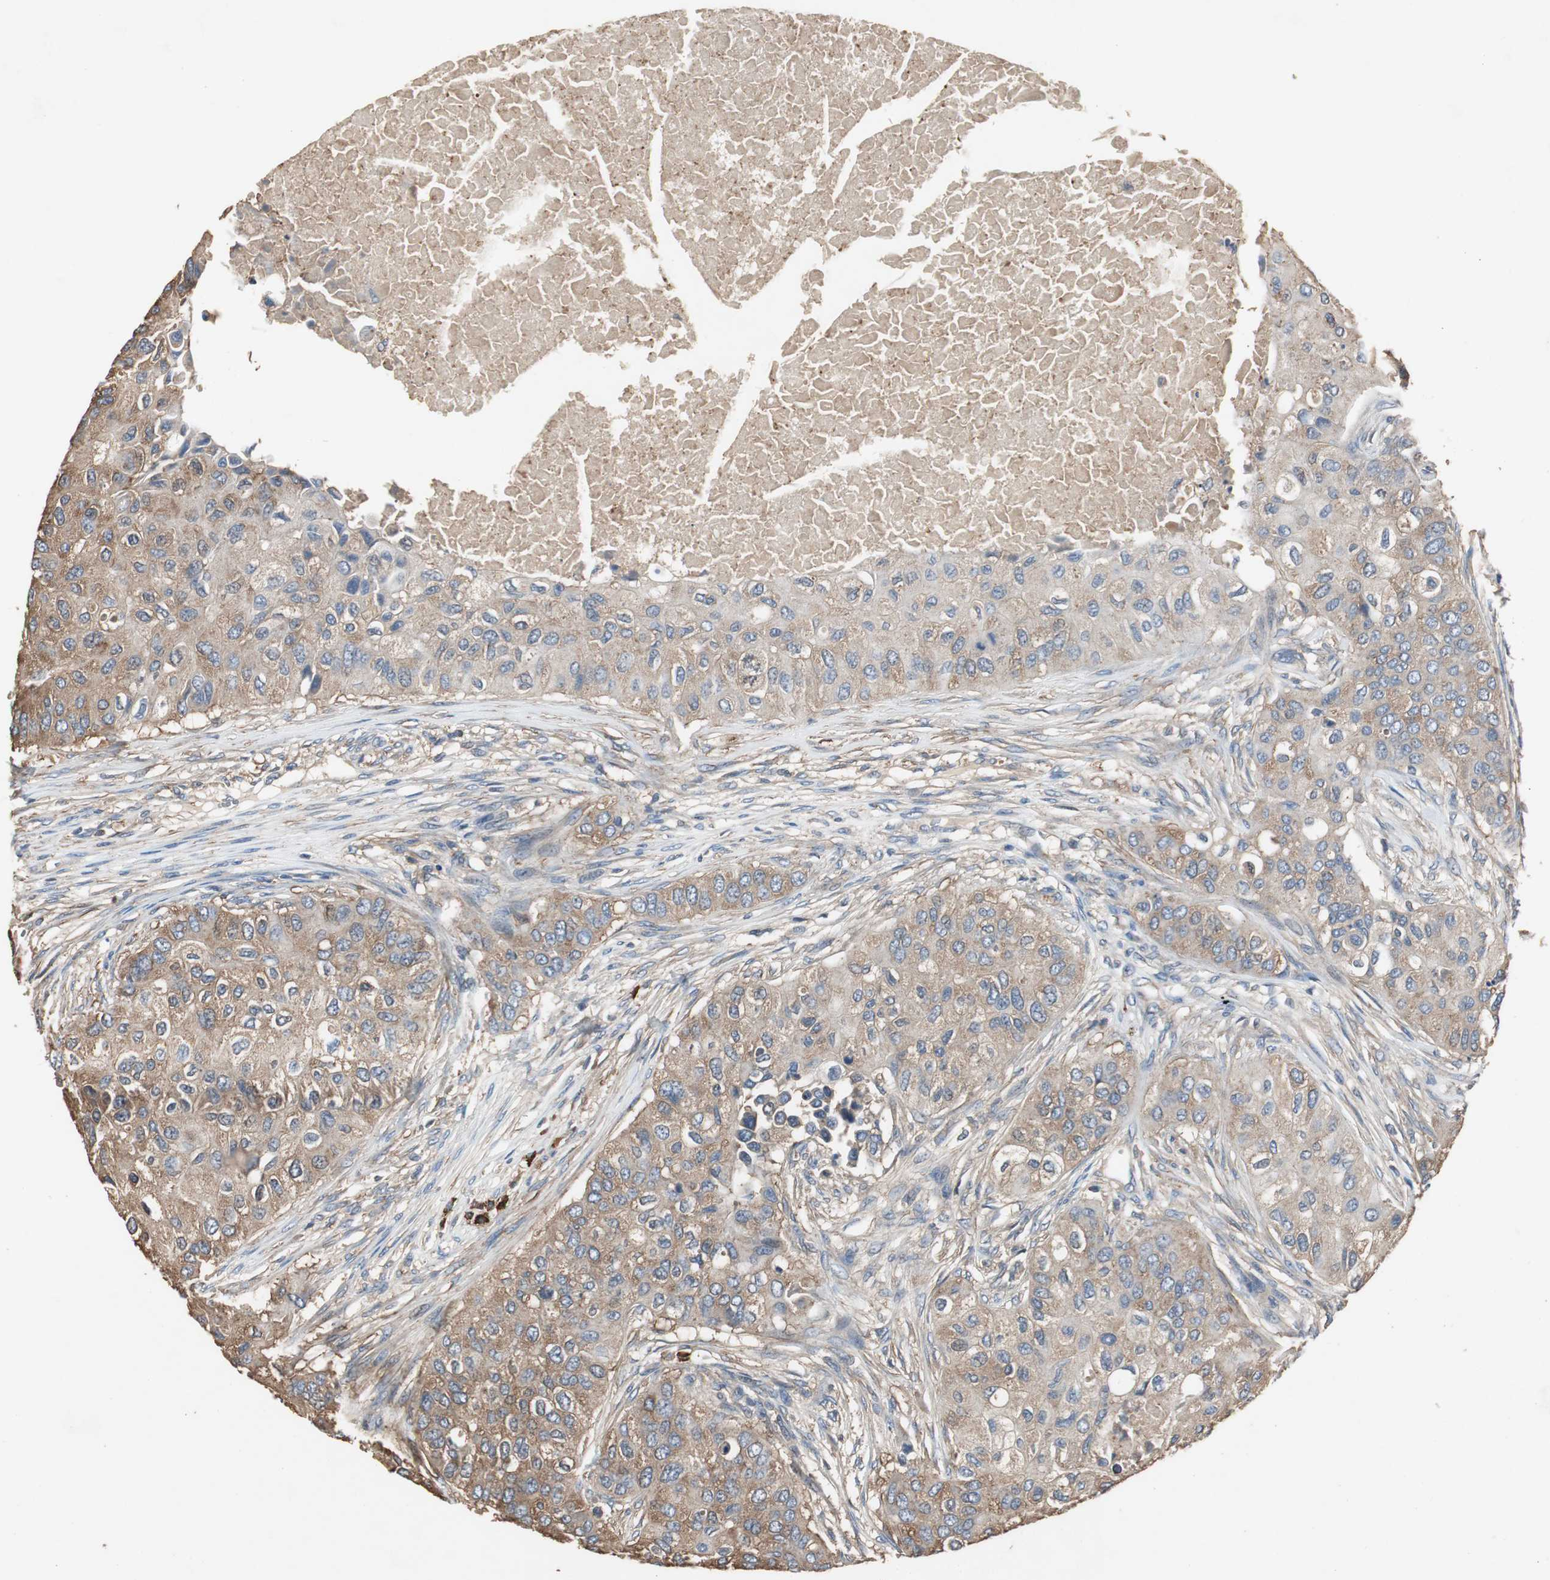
{"staining": {"intensity": "weak", "quantity": ">75%", "location": "cytoplasmic/membranous"}, "tissue": "breast cancer", "cell_type": "Tumor cells", "image_type": "cancer", "snomed": [{"axis": "morphology", "description": "Normal tissue, NOS"}, {"axis": "morphology", "description": "Duct carcinoma"}, {"axis": "topography", "description": "Breast"}], "caption": "Immunohistochemistry photomicrograph of neoplastic tissue: breast intraductal carcinoma stained using immunohistochemistry exhibits low levels of weak protein expression localized specifically in the cytoplasmic/membranous of tumor cells, appearing as a cytoplasmic/membranous brown color.", "gene": "TNFRSF14", "patient": {"sex": "female", "age": 49}}